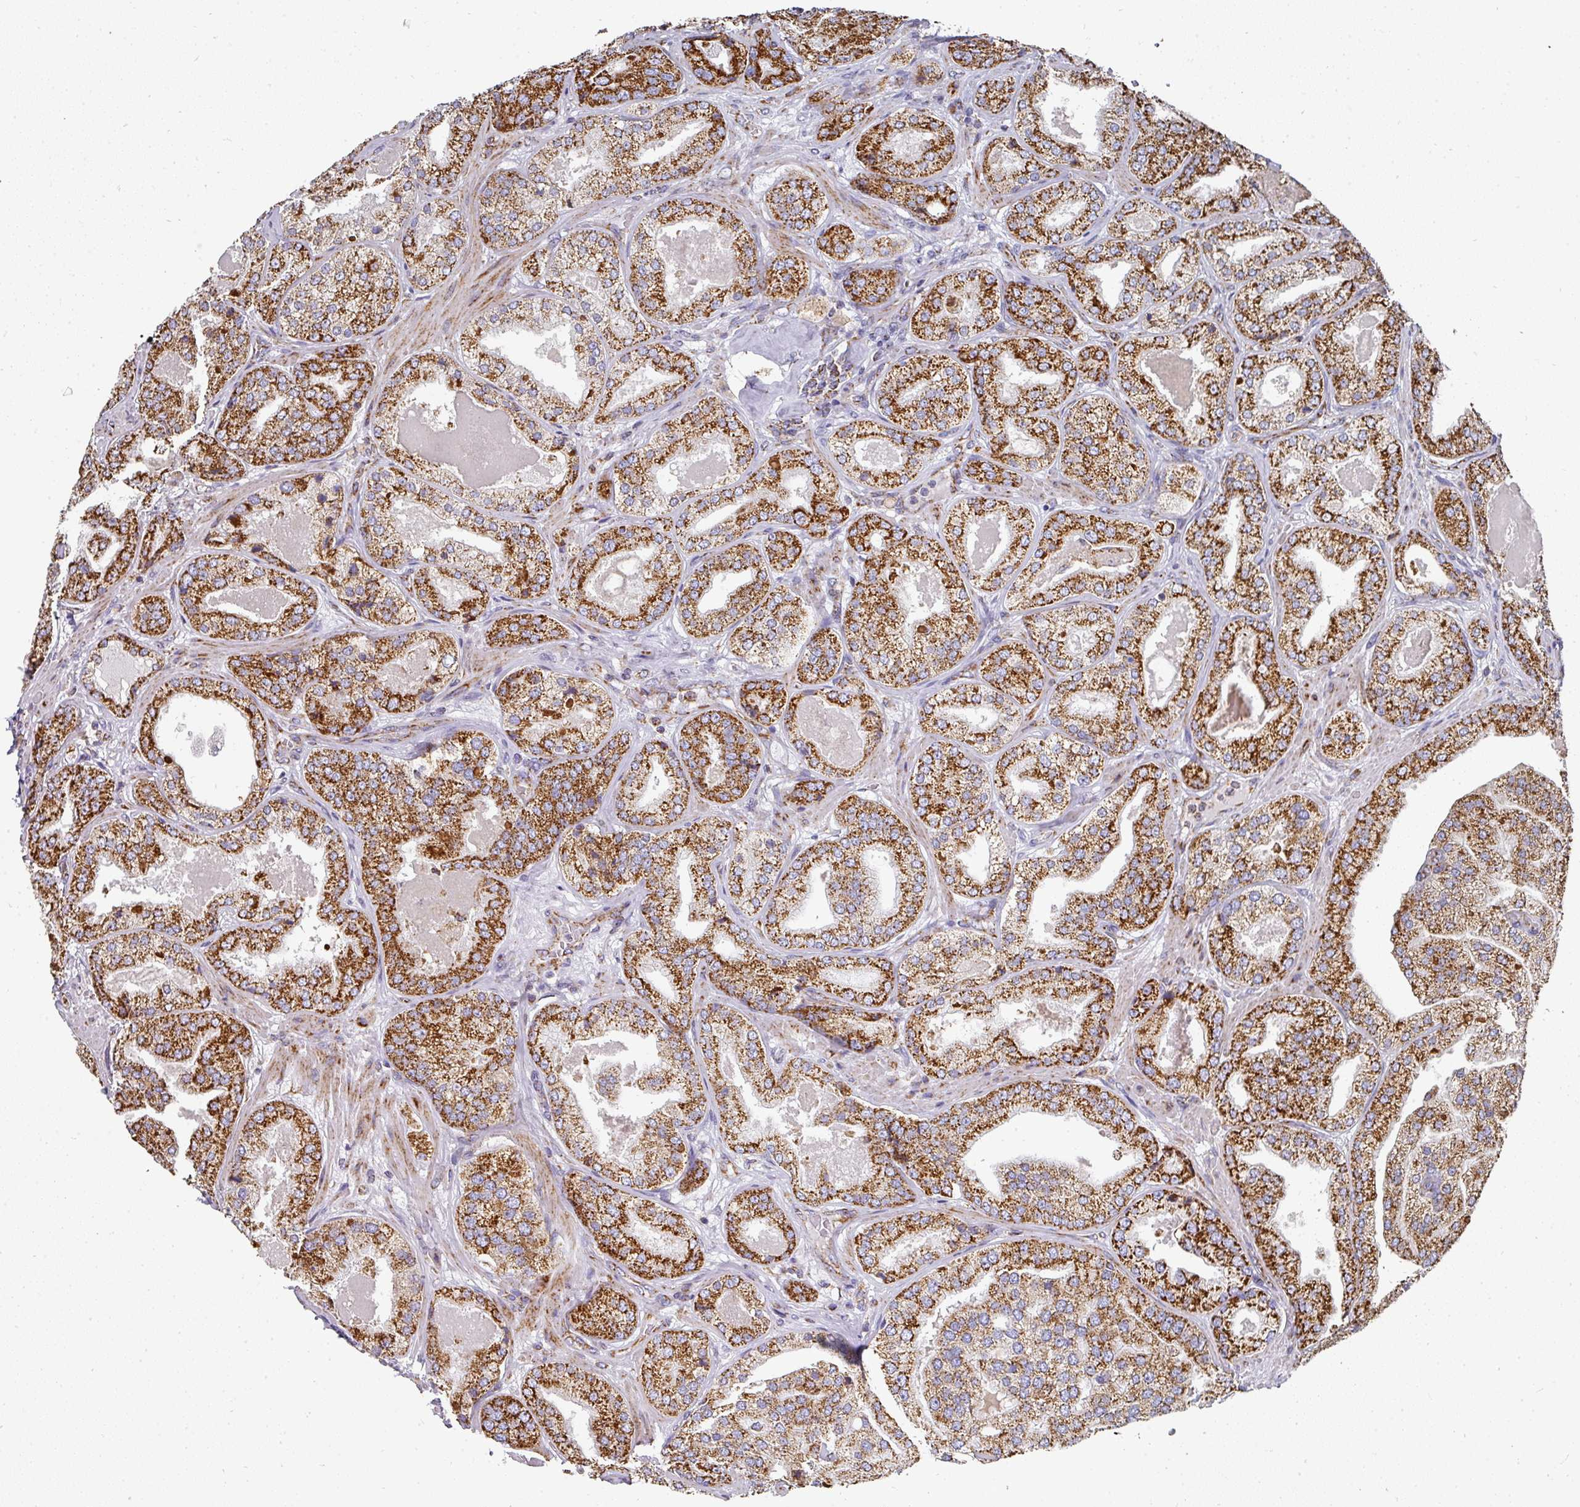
{"staining": {"intensity": "strong", "quantity": ">75%", "location": "cytoplasmic/membranous"}, "tissue": "prostate cancer", "cell_type": "Tumor cells", "image_type": "cancer", "snomed": [{"axis": "morphology", "description": "Adenocarcinoma, High grade"}, {"axis": "topography", "description": "Prostate"}], "caption": "Protein expression analysis of human prostate adenocarcinoma (high-grade) reveals strong cytoplasmic/membranous staining in approximately >75% of tumor cells.", "gene": "UQCRFS1", "patient": {"sex": "male", "age": 63}}